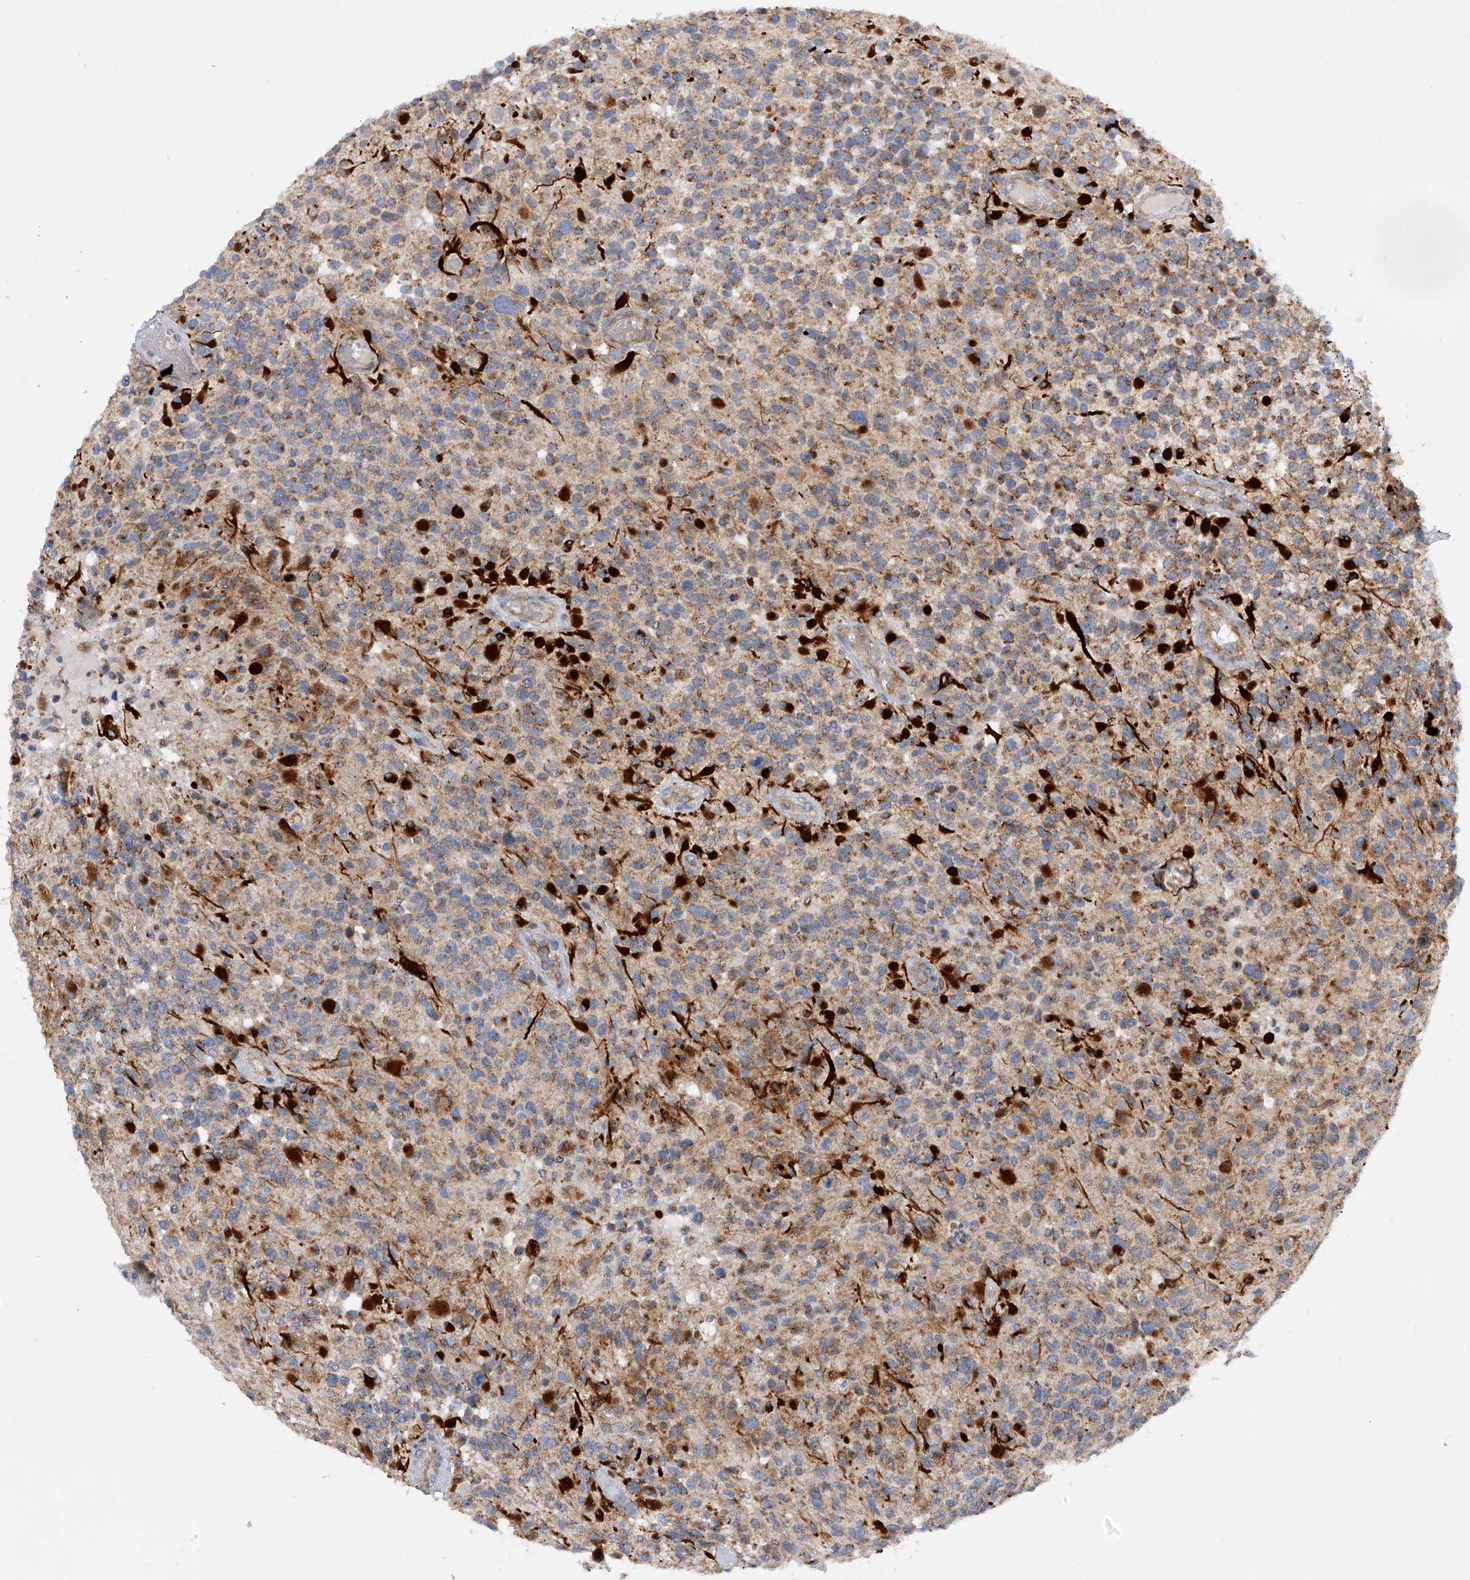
{"staining": {"intensity": "moderate", "quantity": "25%-75%", "location": "cytoplasmic/membranous"}, "tissue": "glioma", "cell_type": "Tumor cells", "image_type": "cancer", "snomed": [{"axis": "morphology", "description": "Glioma, malignant, High grade"}, {"axis": "morphology", "description": "Glioblastoma, NOS"}, {"axis": "topography", "description": "Brain"}], "caption": "Human malignant glioma (high-grade) stained with a protein marker shows moderate staining in tumor cells.", "gene": "MLYCD", "patient": {"sex": "male", "age": 60}}